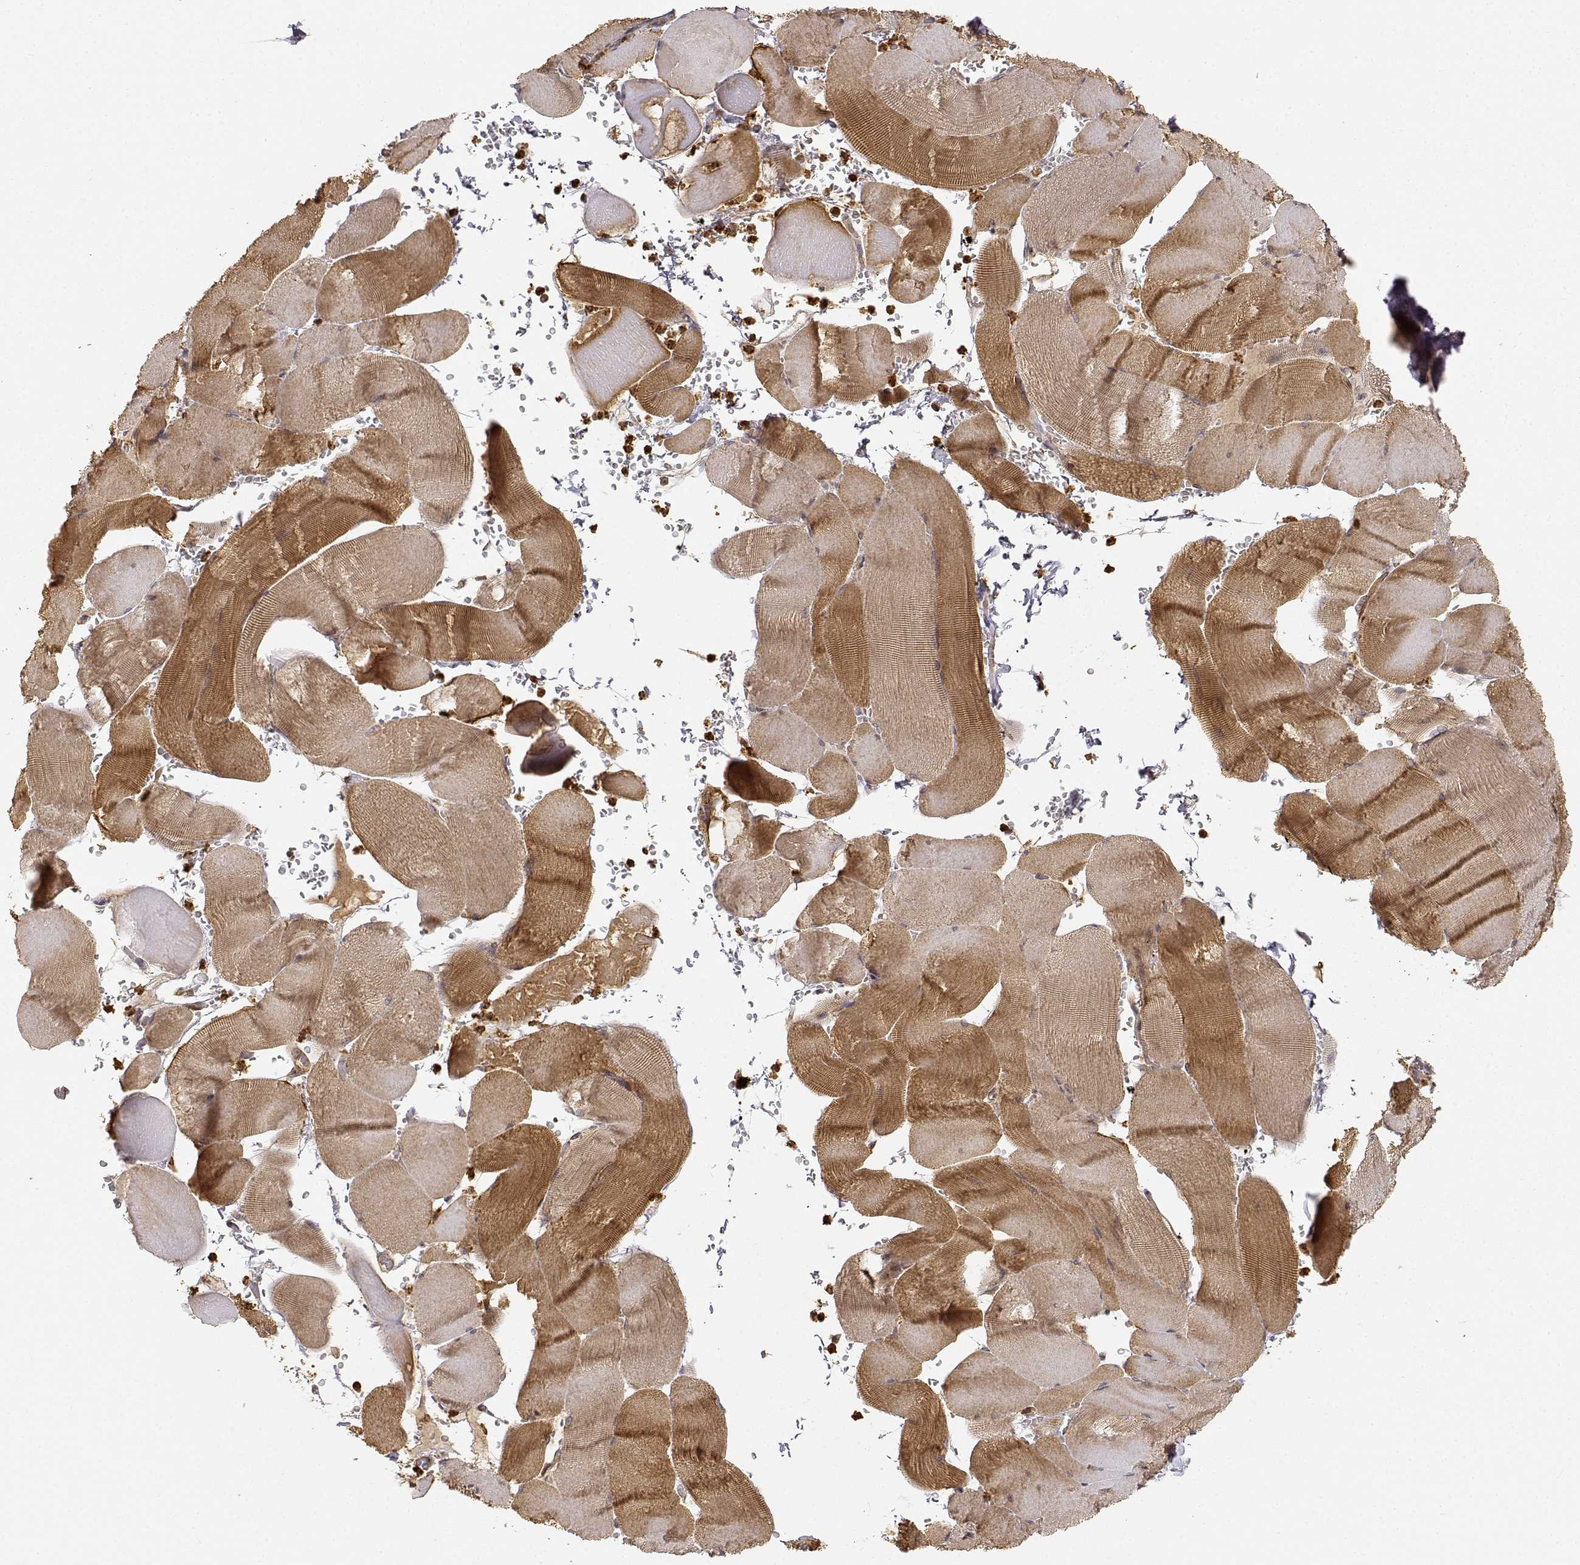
{"staining": {"intensity": "moderate", "quantity": "25%-75%", "location": "cytoplasmic/membranous"}, "tissue": "skeletal muscle", "cell_type": "Myocytes", "image_type": "normal", "snomed": [{"axis": "morphology", "description": "Normal tissue, NOS"}, {"axis": "topography", "description": "Skeletal muscle"}], "caption": "Immunohistochemical staining of unremarkable human skeletal muscle demonstrates 25%-75% levels of moderate cytoplasmic/membranous protein positivity in approximately 25%-75% of myocytes.", "gene": "CDK5RAP2", "patient": {"sex": "male", "age": 56}}